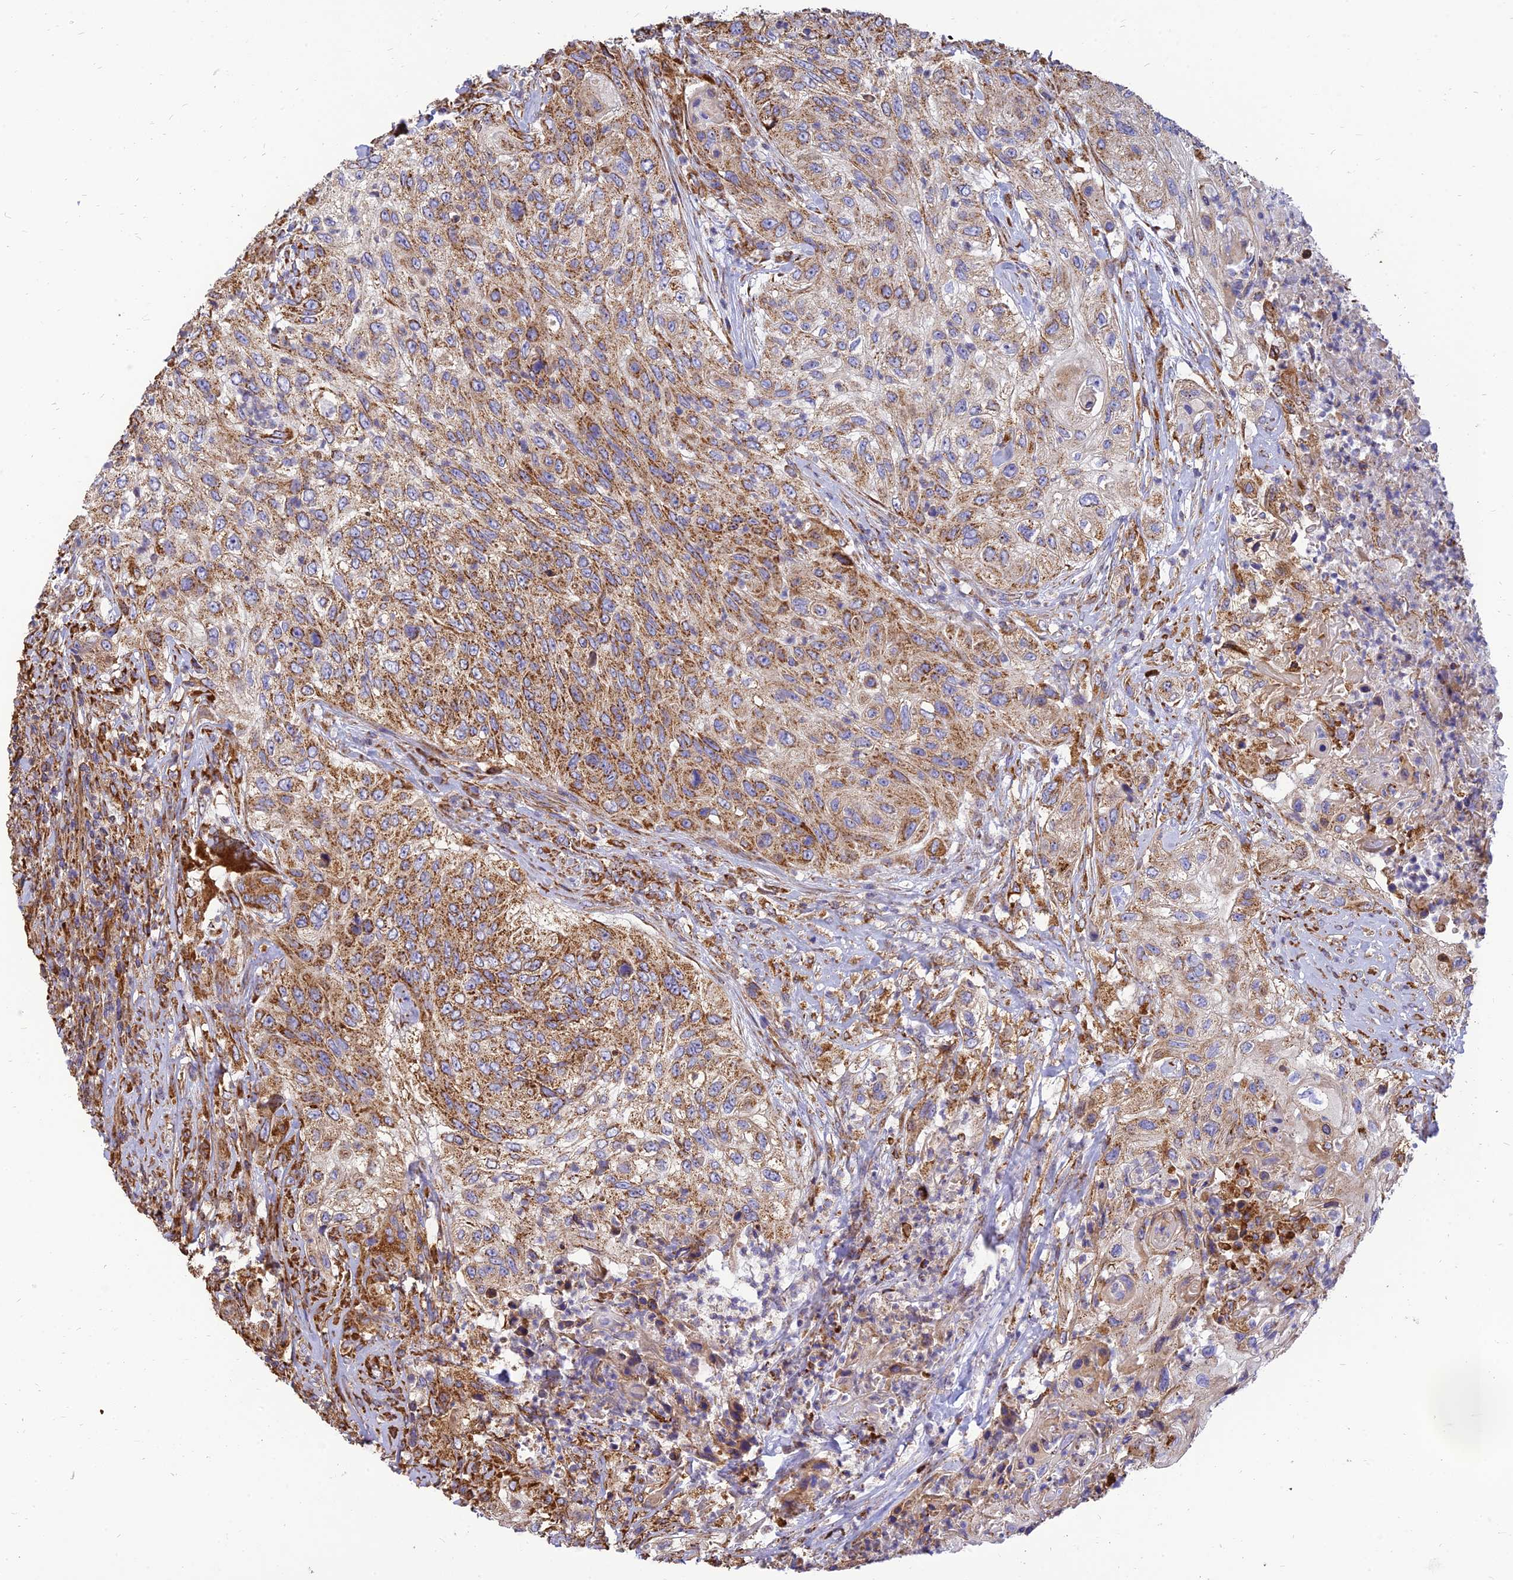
{"staining": {"intensity": "moderate", "quantity": ">75%", "location": "cytoplasmic/membranous"}, "tissue": "urothelial cancer", "cell_type": "Tumor cells", "image_type": "cancer", "snomed": [{"axis": "morphology", "description": "Urothelial carcinoma, High grade"}, {"axis": "topography", "description": "Urinary bladder"}], "caption": "Immunohistochemistry (DAB (3,3'-diaminobenzidine)) staining of urothelial cancer reveals moderate cytoplasmic/membranous protein expression in approximately >75% of tumor cells.", "gene": "THUMPD2", "patient": {"sex": "female", "age": 60}}